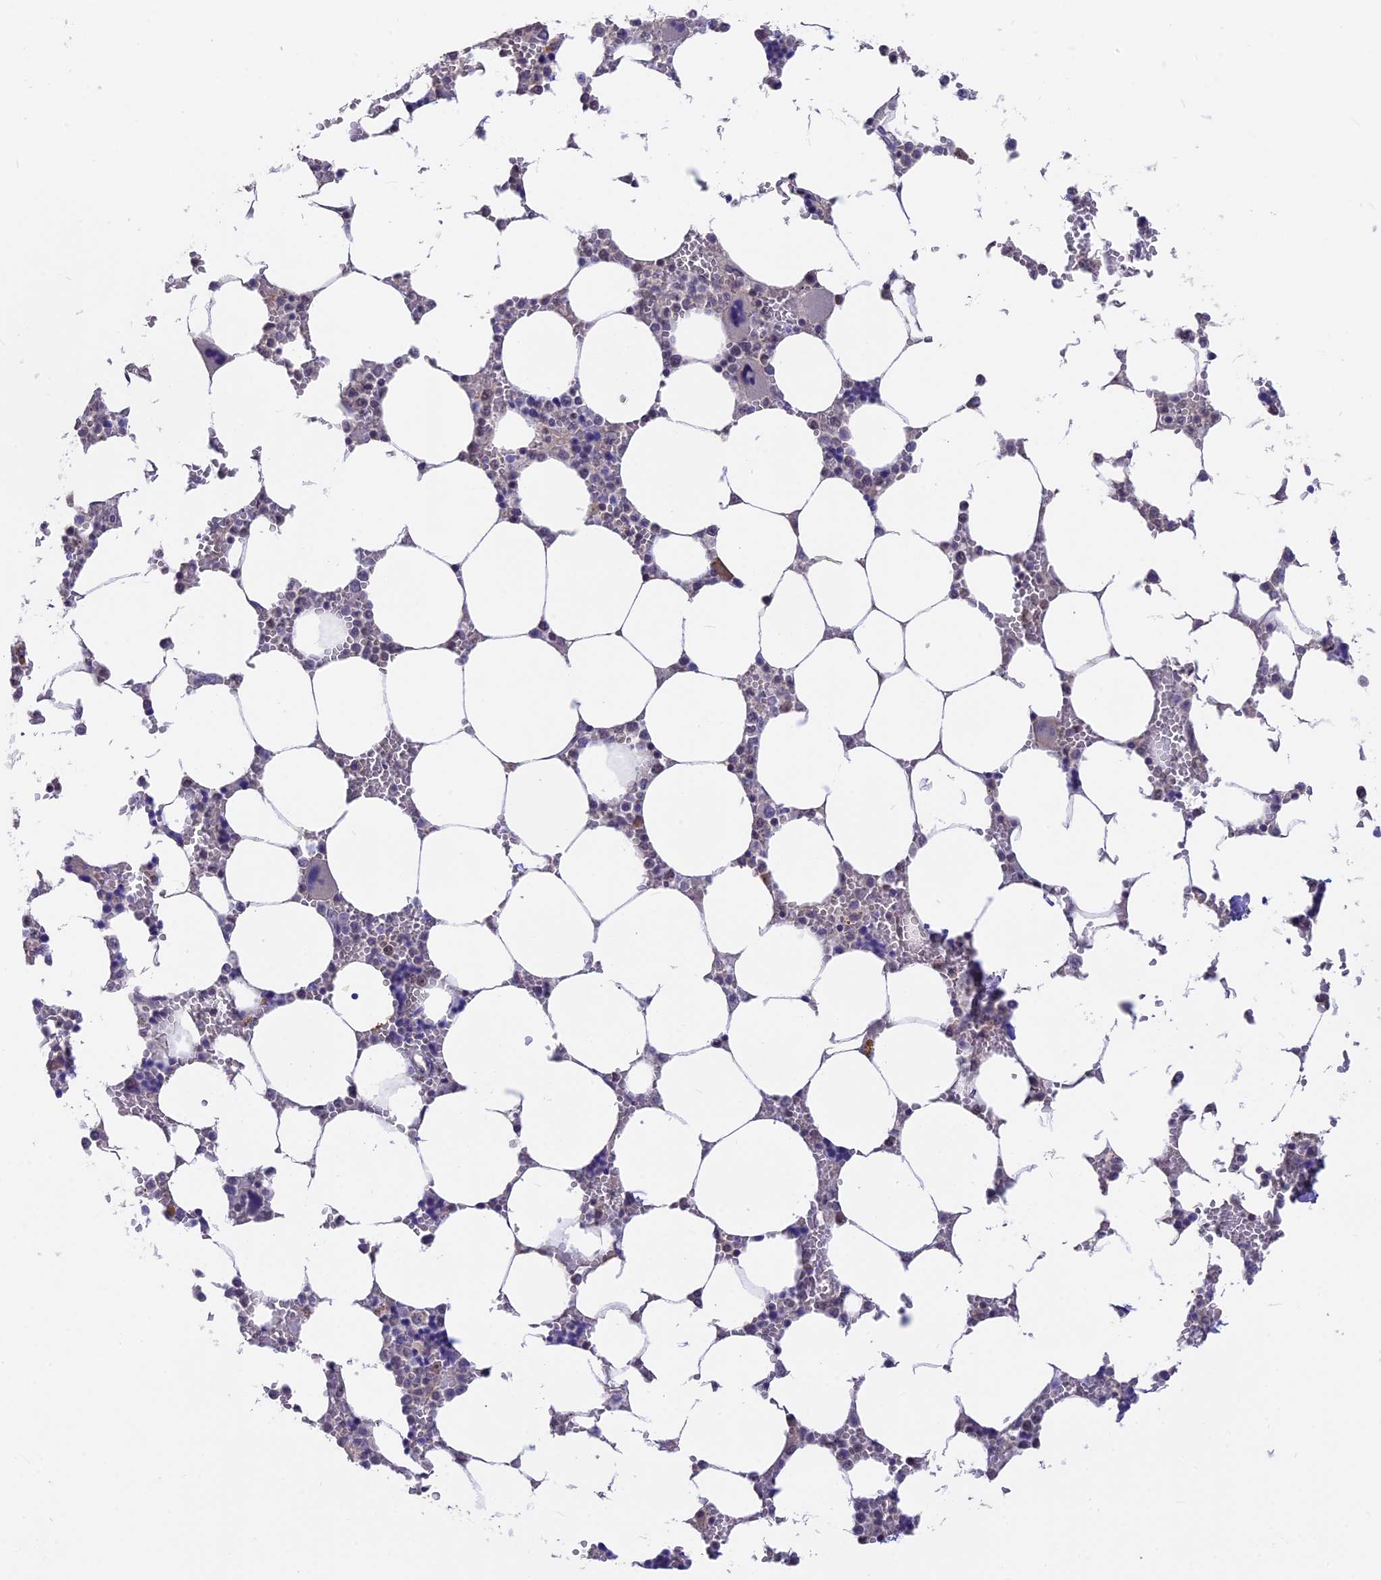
{"staining": {"intensity": "negative", "quantity": "none", "location": "none"}, "tissue": "bone marrow", "cell_type": "Hematopoietic cells", "image_type": "normal", "snomed": [{"axis": "morphology", "description": "Normal tissue, NOS"}, {"axis": "topography", "description": "Bone marrow"}], "caption": "An image of human bone marrow is negative for staining in hematopoietic cells. The staining was performed using DAB to visualize the protein expression in brown, while the nuclei were stained in blue with hematoxylin (Magnification: 20x).", "gene": "SETD2", "patient": {"sex": "male", "age": 64}}